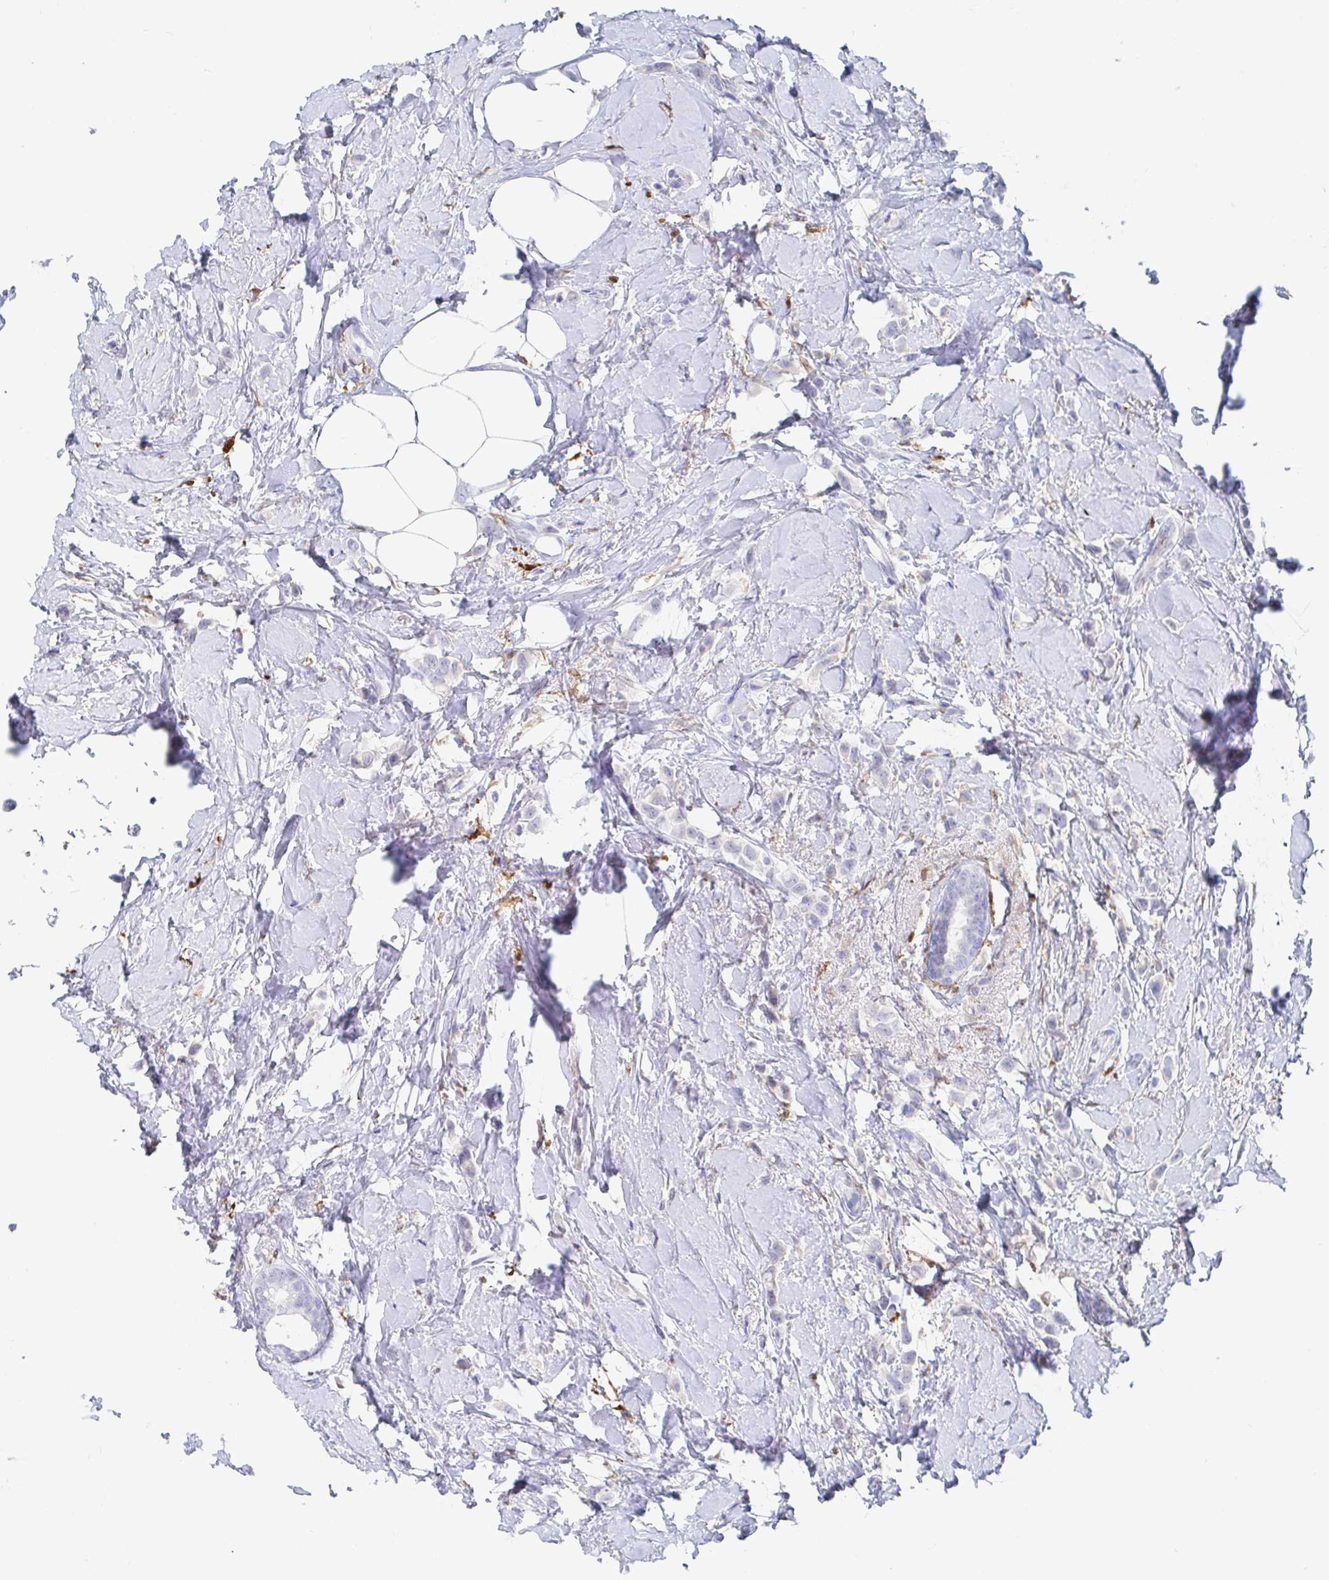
{"staining": {"intensity": "negative", "quantity": "none", "location": "none"}, "tissue": "breast cancer", "cell_type": "Tumor cells", "image_type": "cancer", "snomed": [{"axis": "morphology", "description": "Lobular carcinoma"}, {"axis": "topography", "description": "Breast"}], "caption": "Image shows no significant protein expression in tumor cells of lobular carcinoma (breast). The staining is performed using DAB brown chromogen with nuclei counter-stained in using hematoxylin.", "gene": "OR2A4", "patient": {"sex": "female", "age": 66}}